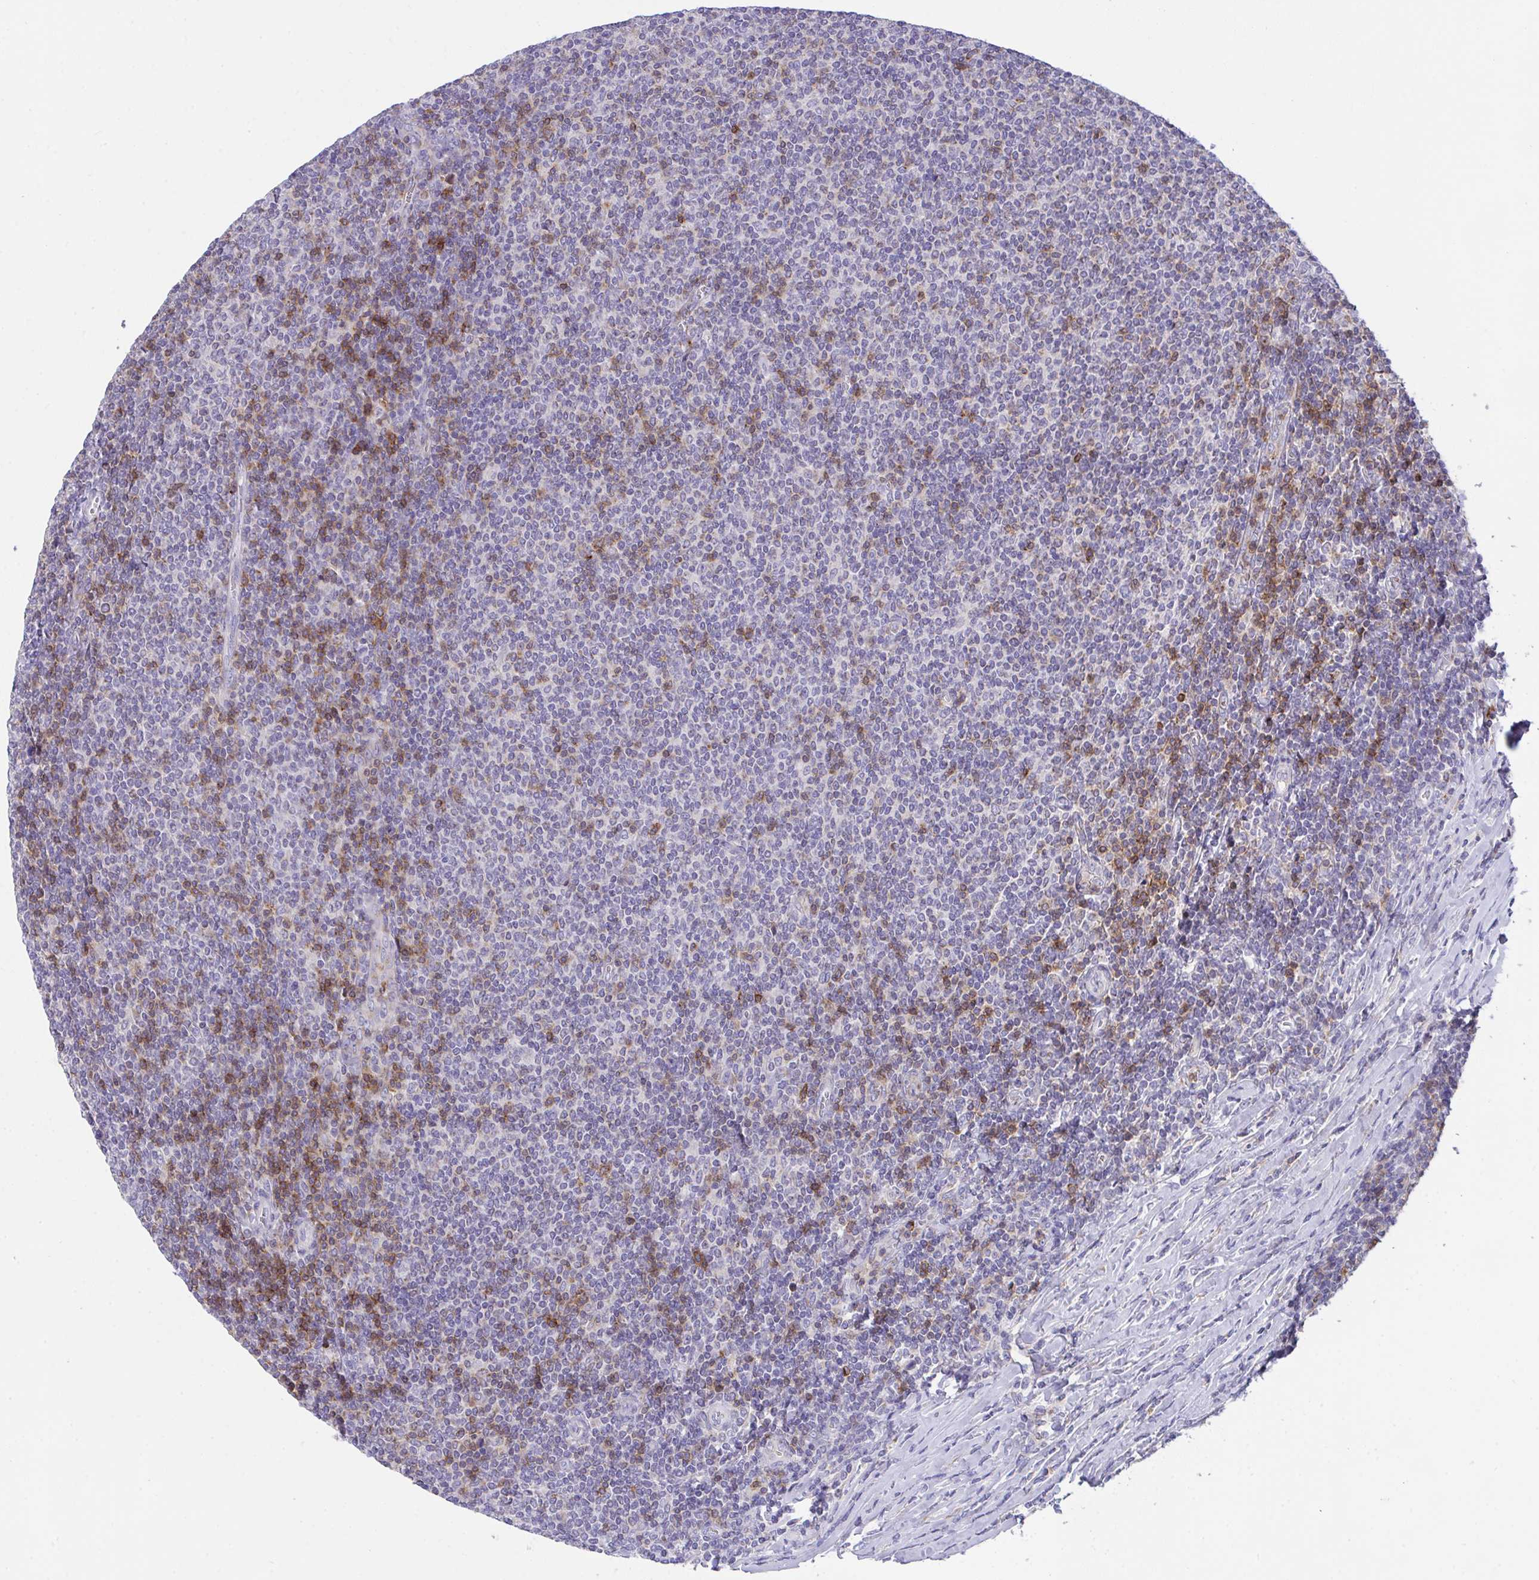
{"staining": {"intensity": "moderate", "quantity": "<25%", "location": "cytoplasmic/membranous"}, "tissue": "lymphoma", "cell_type": "Tumor cells", "image_type": "cancer", "snomed": [{"axis": "morphology", "description": "Malignant lymphoma, non-Hodgkin's type, Low grade"}, {"axis": "topography", "description": "Lymph node"}], "caption": "Tumor cells show low levels of moderate cytoplasmic/membranous positivity in approximately <25% of cells in human lymphoma.", "gene": "MIA3", "patient": {"sex": "male", "age": 52}}